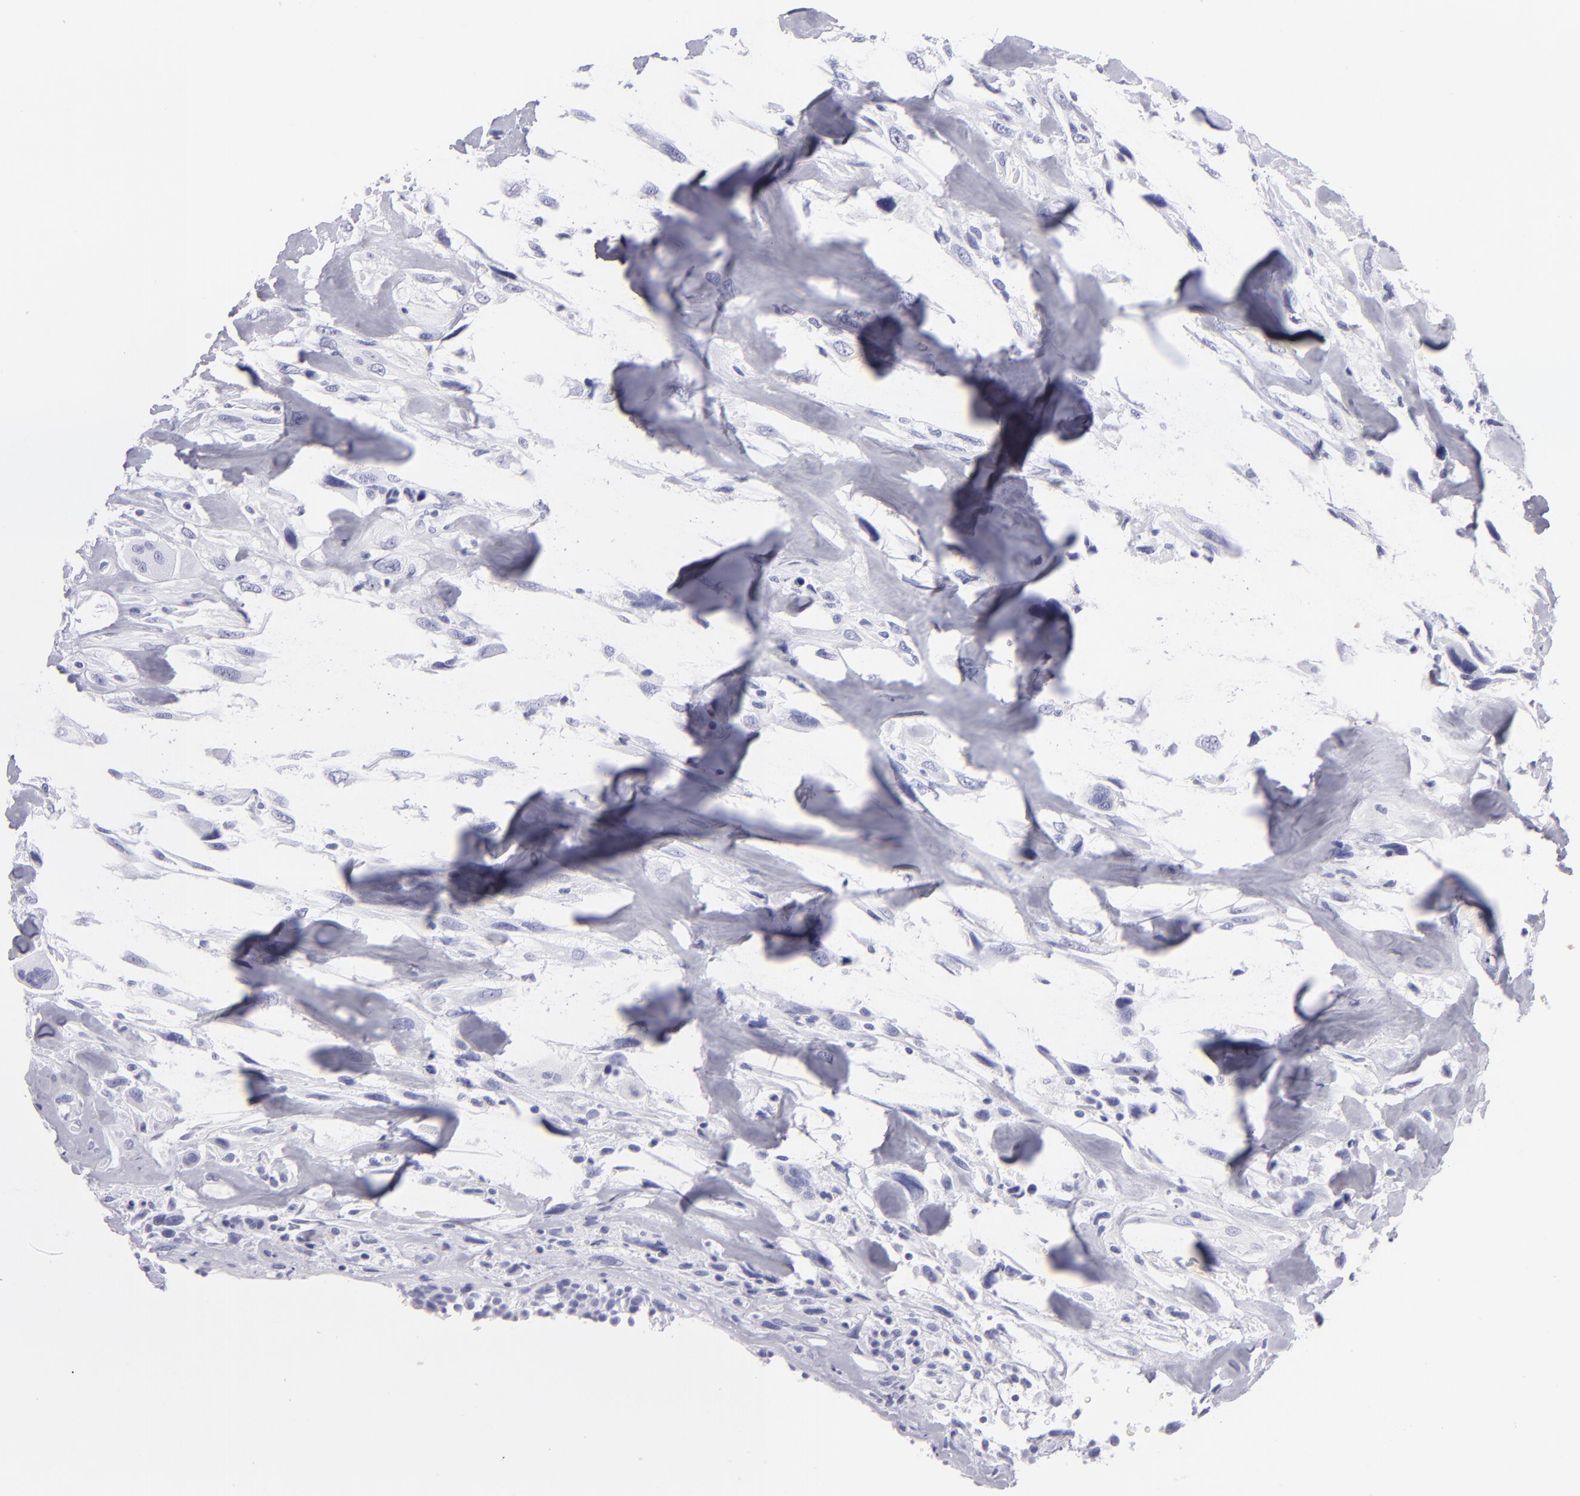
{"staining": {"intensity": "negative", "quantity": "none", "location": "none"}, "tissue": "breast cancer", "cell_type": "Tumor cells", "image_type": "cancer", "snomed": [{"axis": "morphology", "description": "Neoplasm, malignant, NOS"}, {"axis": "topography", "description": "Breast"}], "caption": "High power microscopy micrograph of an immunohistochemistry (IHC) micrograph of breast cancer, revealing no significant positivity in tumor cells.", "gene": "PVALB", "patient": {"sex": "female", "age": 50}}